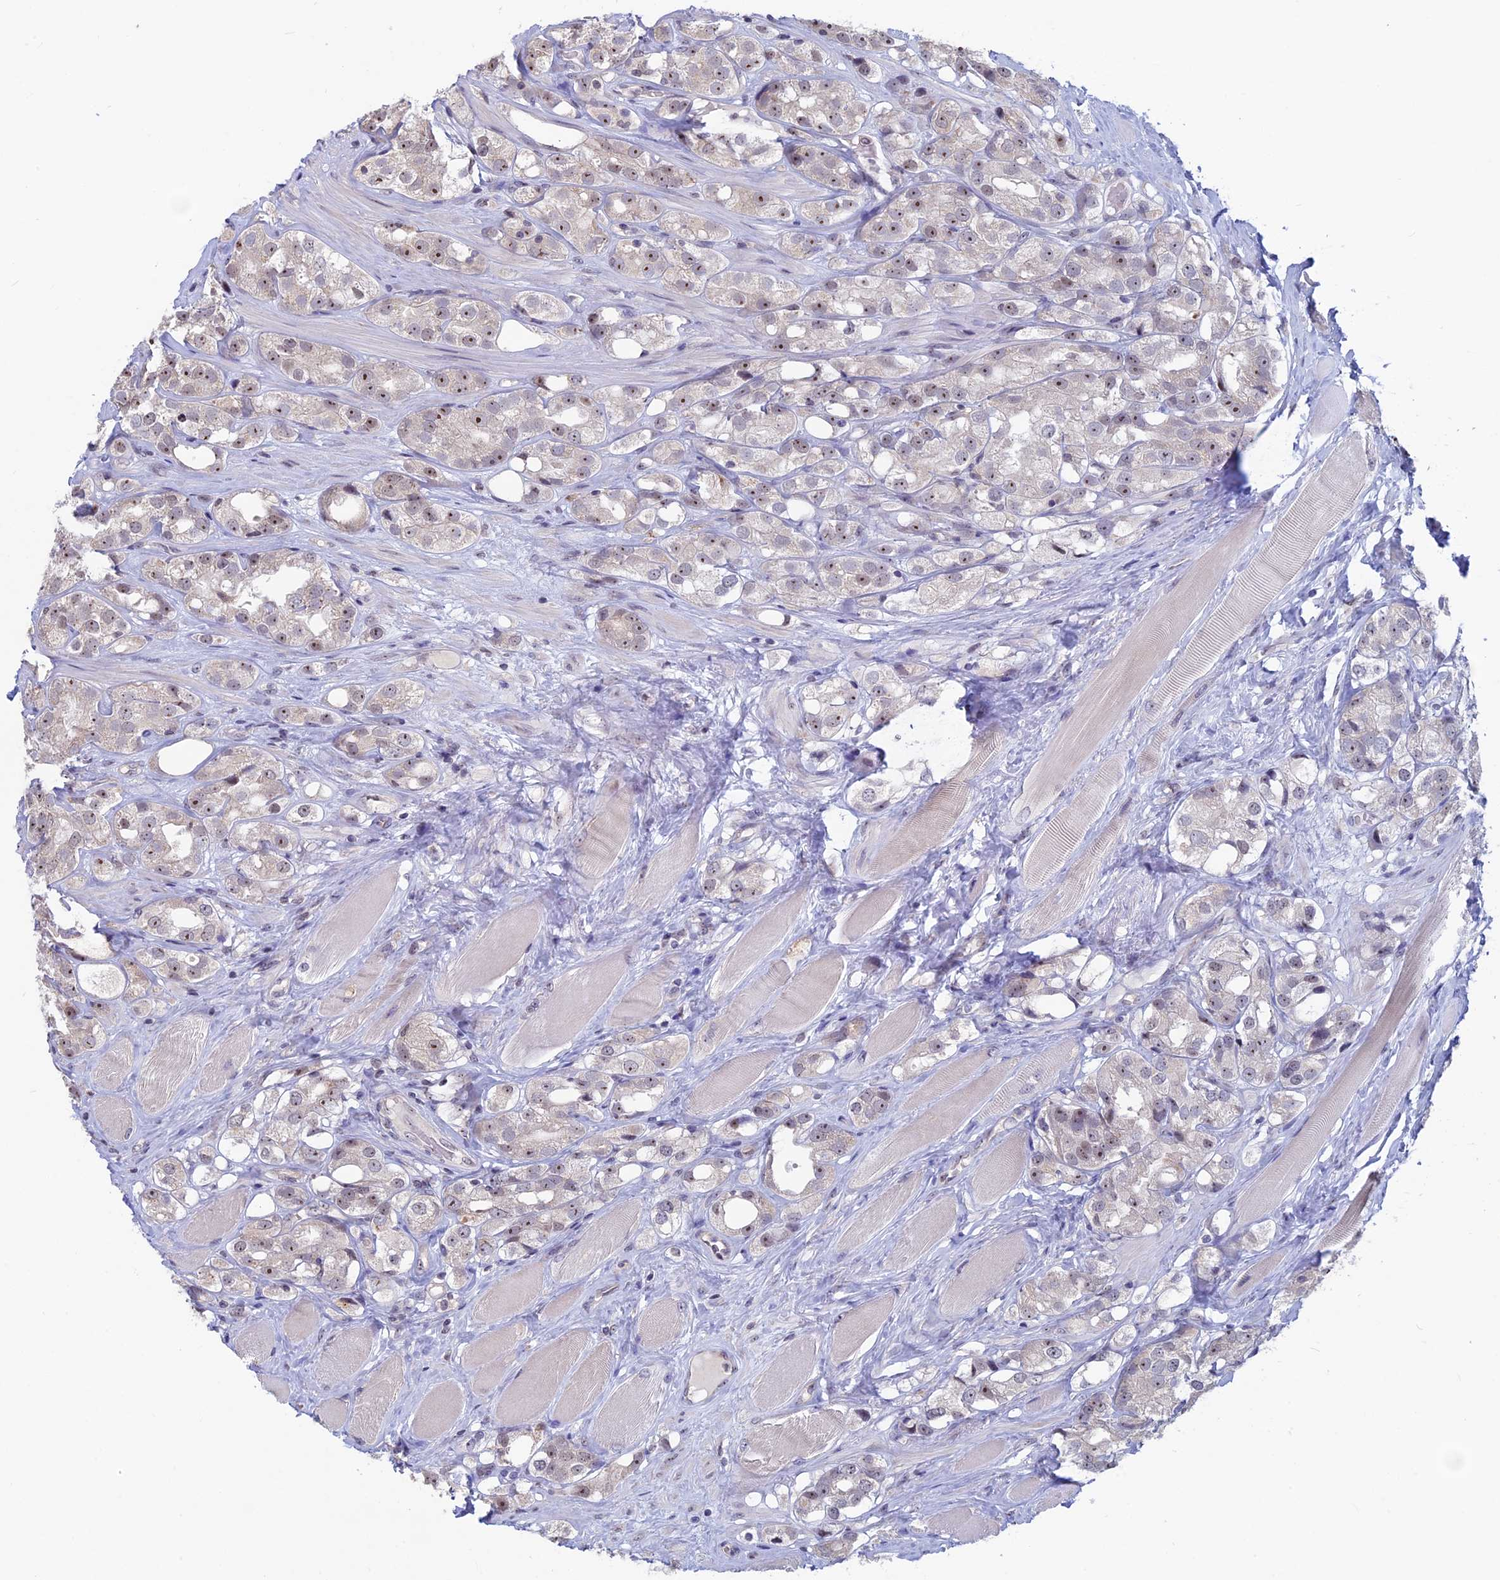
{"staining": {"intensity": "moderate", "quantity": "25%-75%", "location": "nuclear"}, "tissue": "prostate cancer", "cell_type": "Tumor cells", "image_type": "cancer", "snomed": [{"axis": "morphology", "description": "Adenocarcinoma, NOS"}, {"axis": "topography", "description": "Prostate"}], "caption": "A medium amount of moderate nuclear positivity is appreciated in about 25%-75% of tumor cells in adenocarcinoma (prostate) tissue.", "gene": "SPIRE1", "patient": {"sex": "male", "age": 79}}